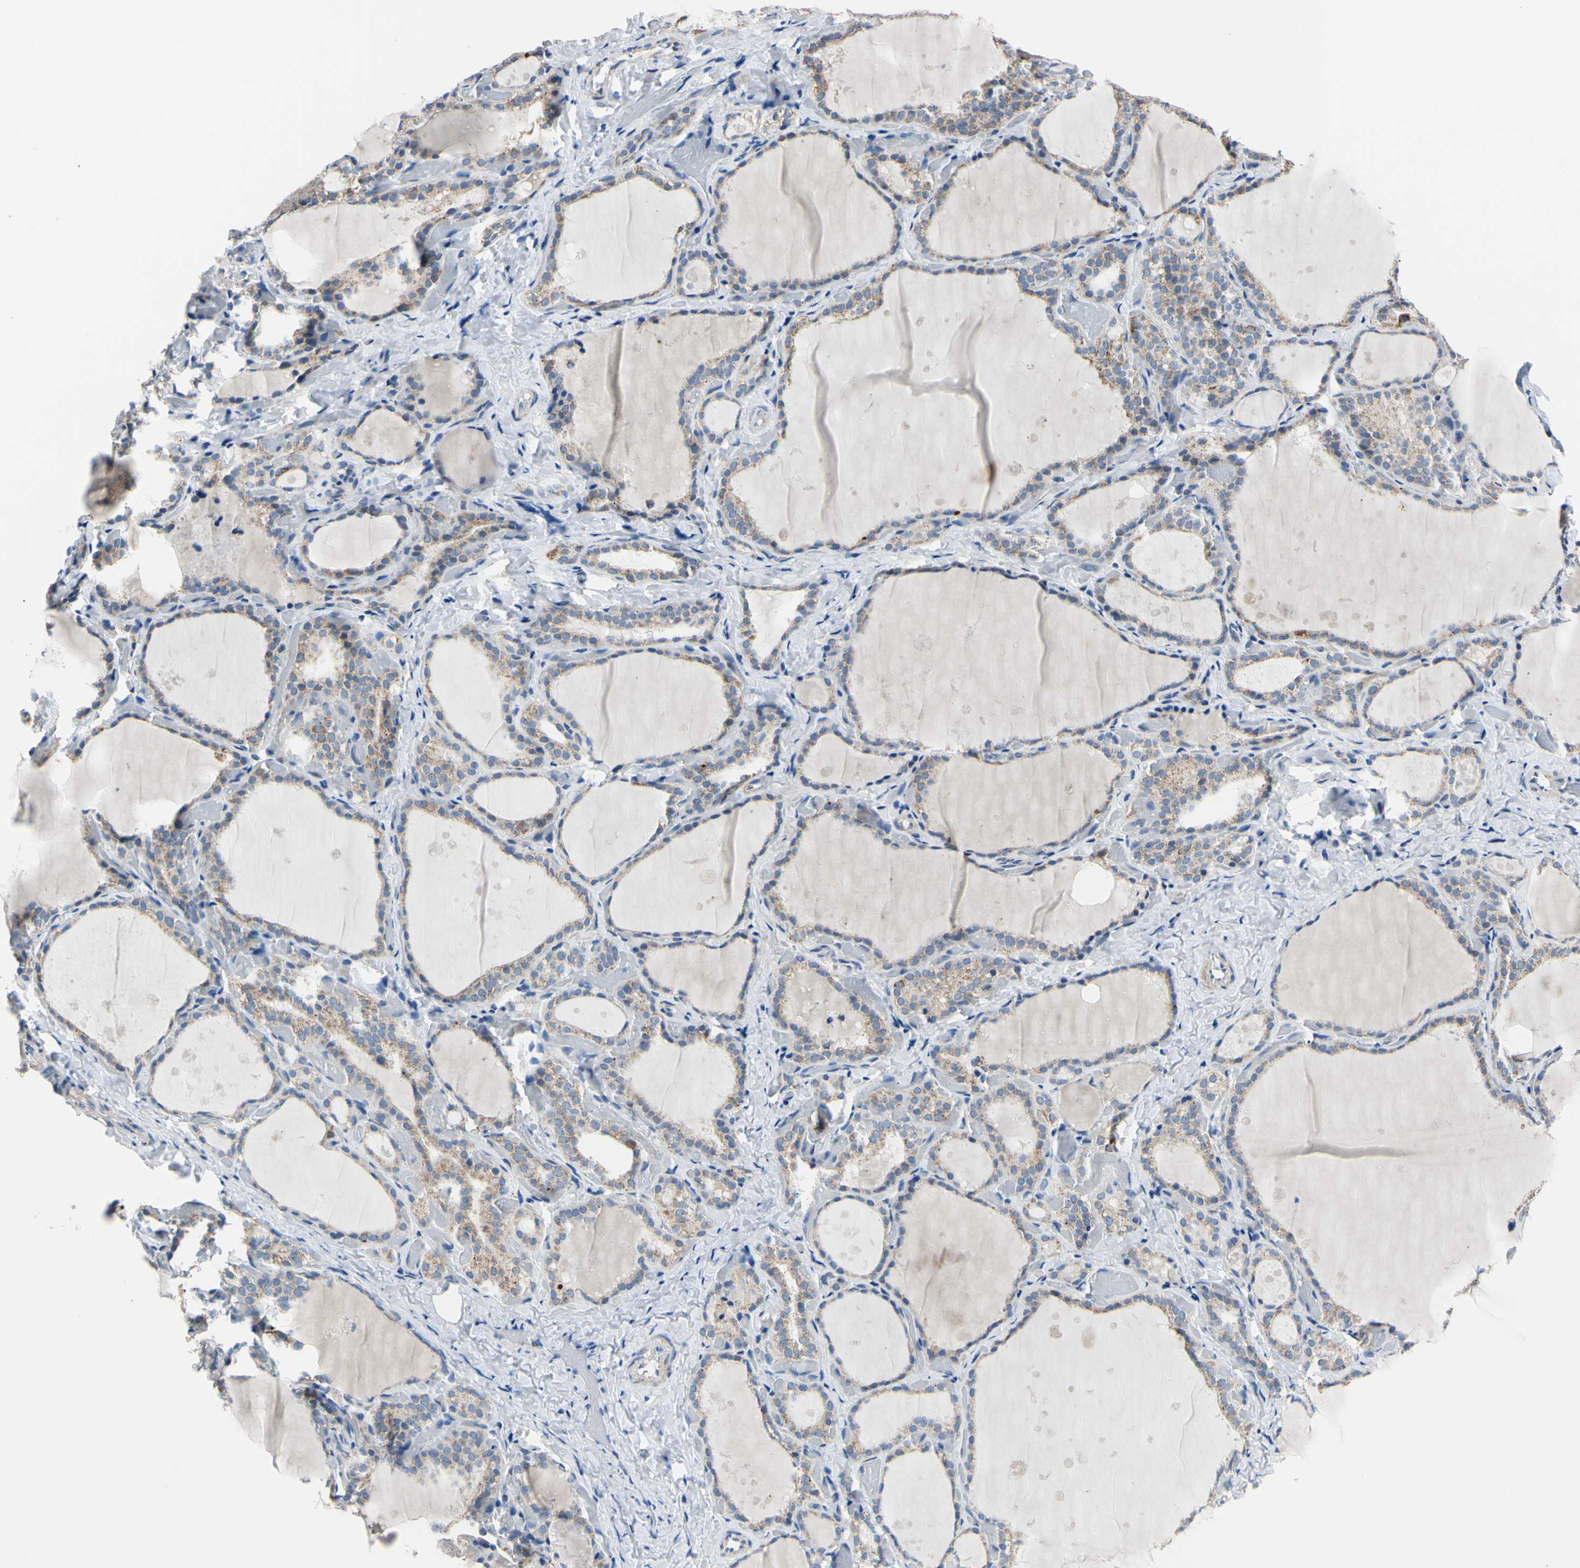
{"staining": {"intensity": "moderate", "quantity": ">75%", "location": "cytoplasmic/membranous"}, "tissue": "thyroid gland", "cell_type": "Glandular cells", "image_type": "normal", "snomed": [{"axis": "morphology", "description": "Normal tissue, NOS"}, {"axis": "topography", "description": "Thyroid gland"}], "caption": "IHC image of normal thyroid gland: thyroid gland stained using IHC exhibits medium levels of moderate protein expression localized specifically in the cytoplasmic/membranous of glandular cells, appearing as a cytoplasmic/membranous brown color.", "gene": "CLPP", "patient": {"sex": "female", "age": 44}}